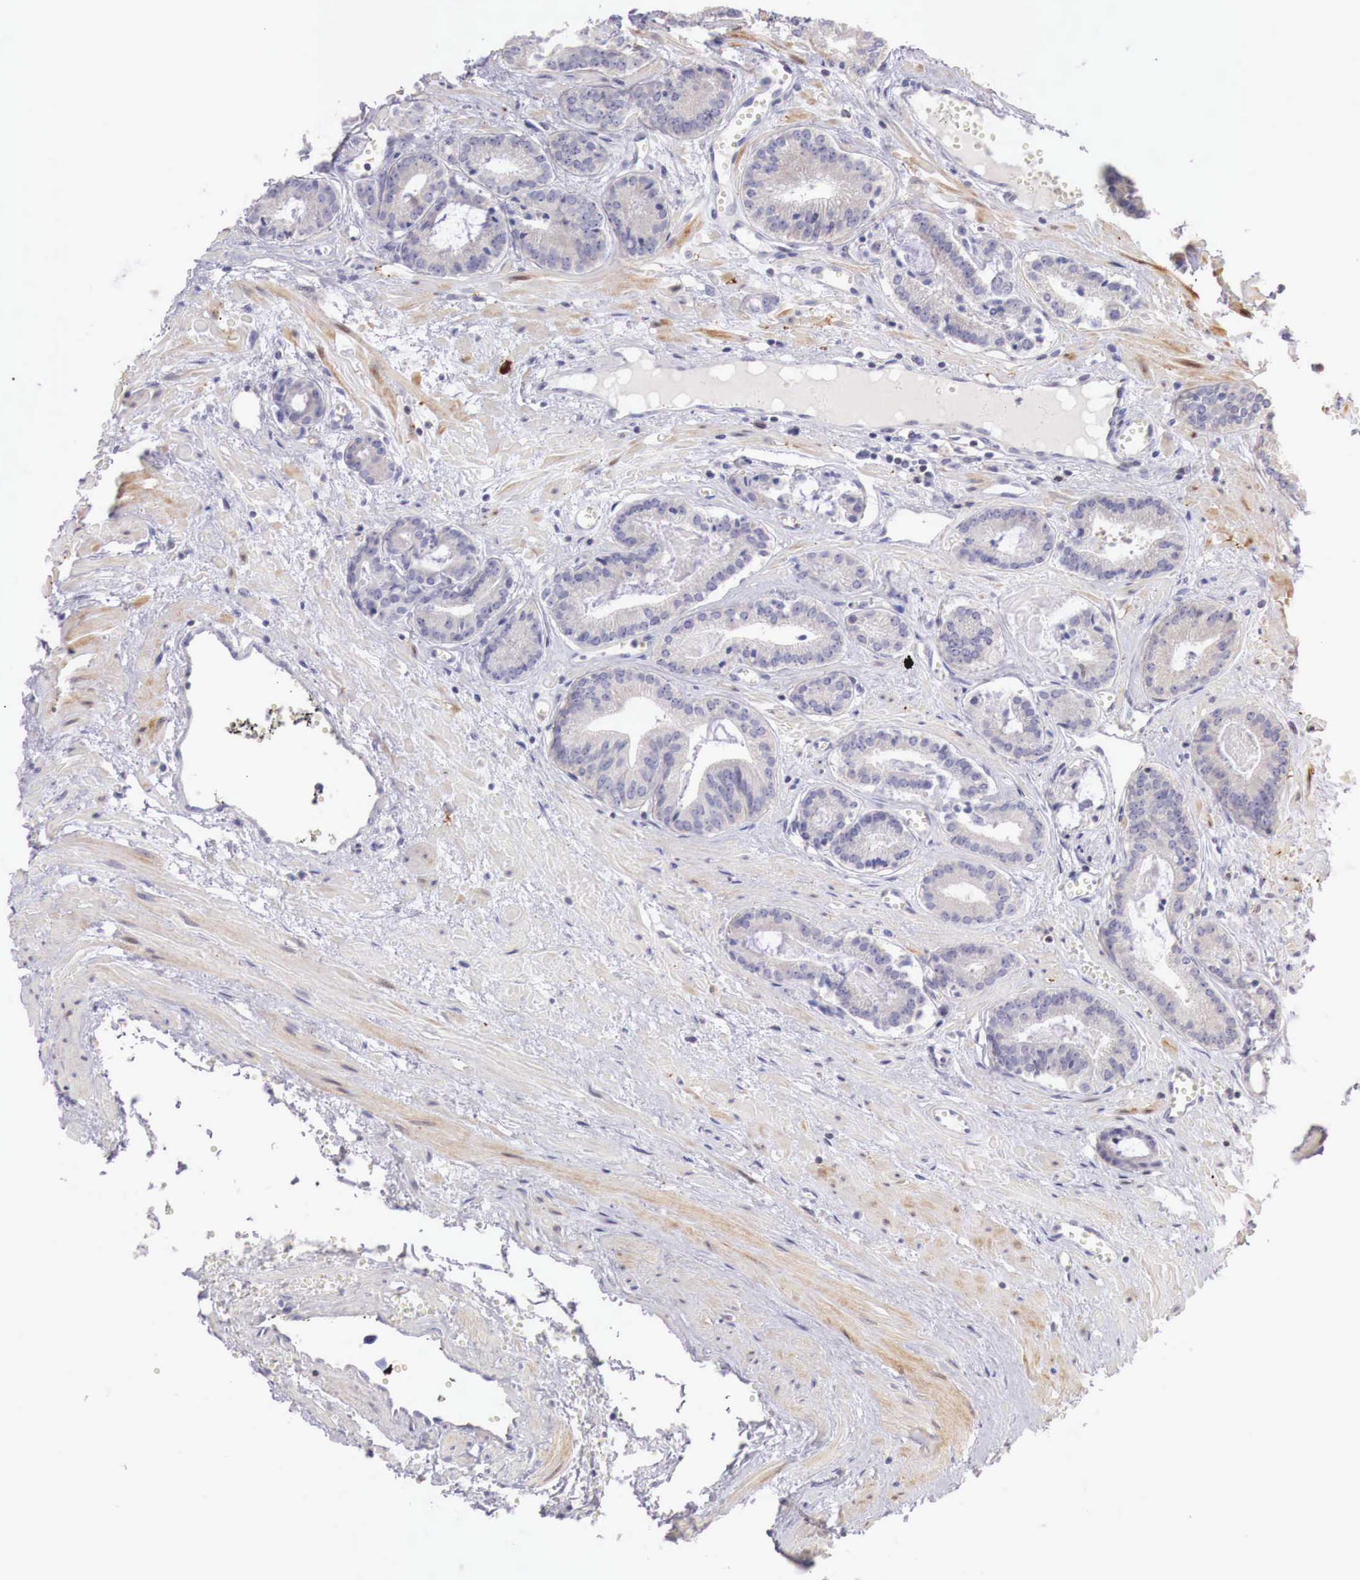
{"staining": {"intensity": "negative", "quantity": "none", "location": "none"}, "tissue": "prostate cancer", "cell_type": "Tumor cells", "image_type": "cancer", "snomed": [{"axis": "morphology", "description": "Adenocarcinoma, High grade"}, {"axis": "topography", "description": "Prostate"}], "caption": "The micrograph shows no staining of tumor cells in prostate adenocarcinoma (high-grade).", "gene": "CLCN5", "patient": {"sex": "male", "age": 56}}